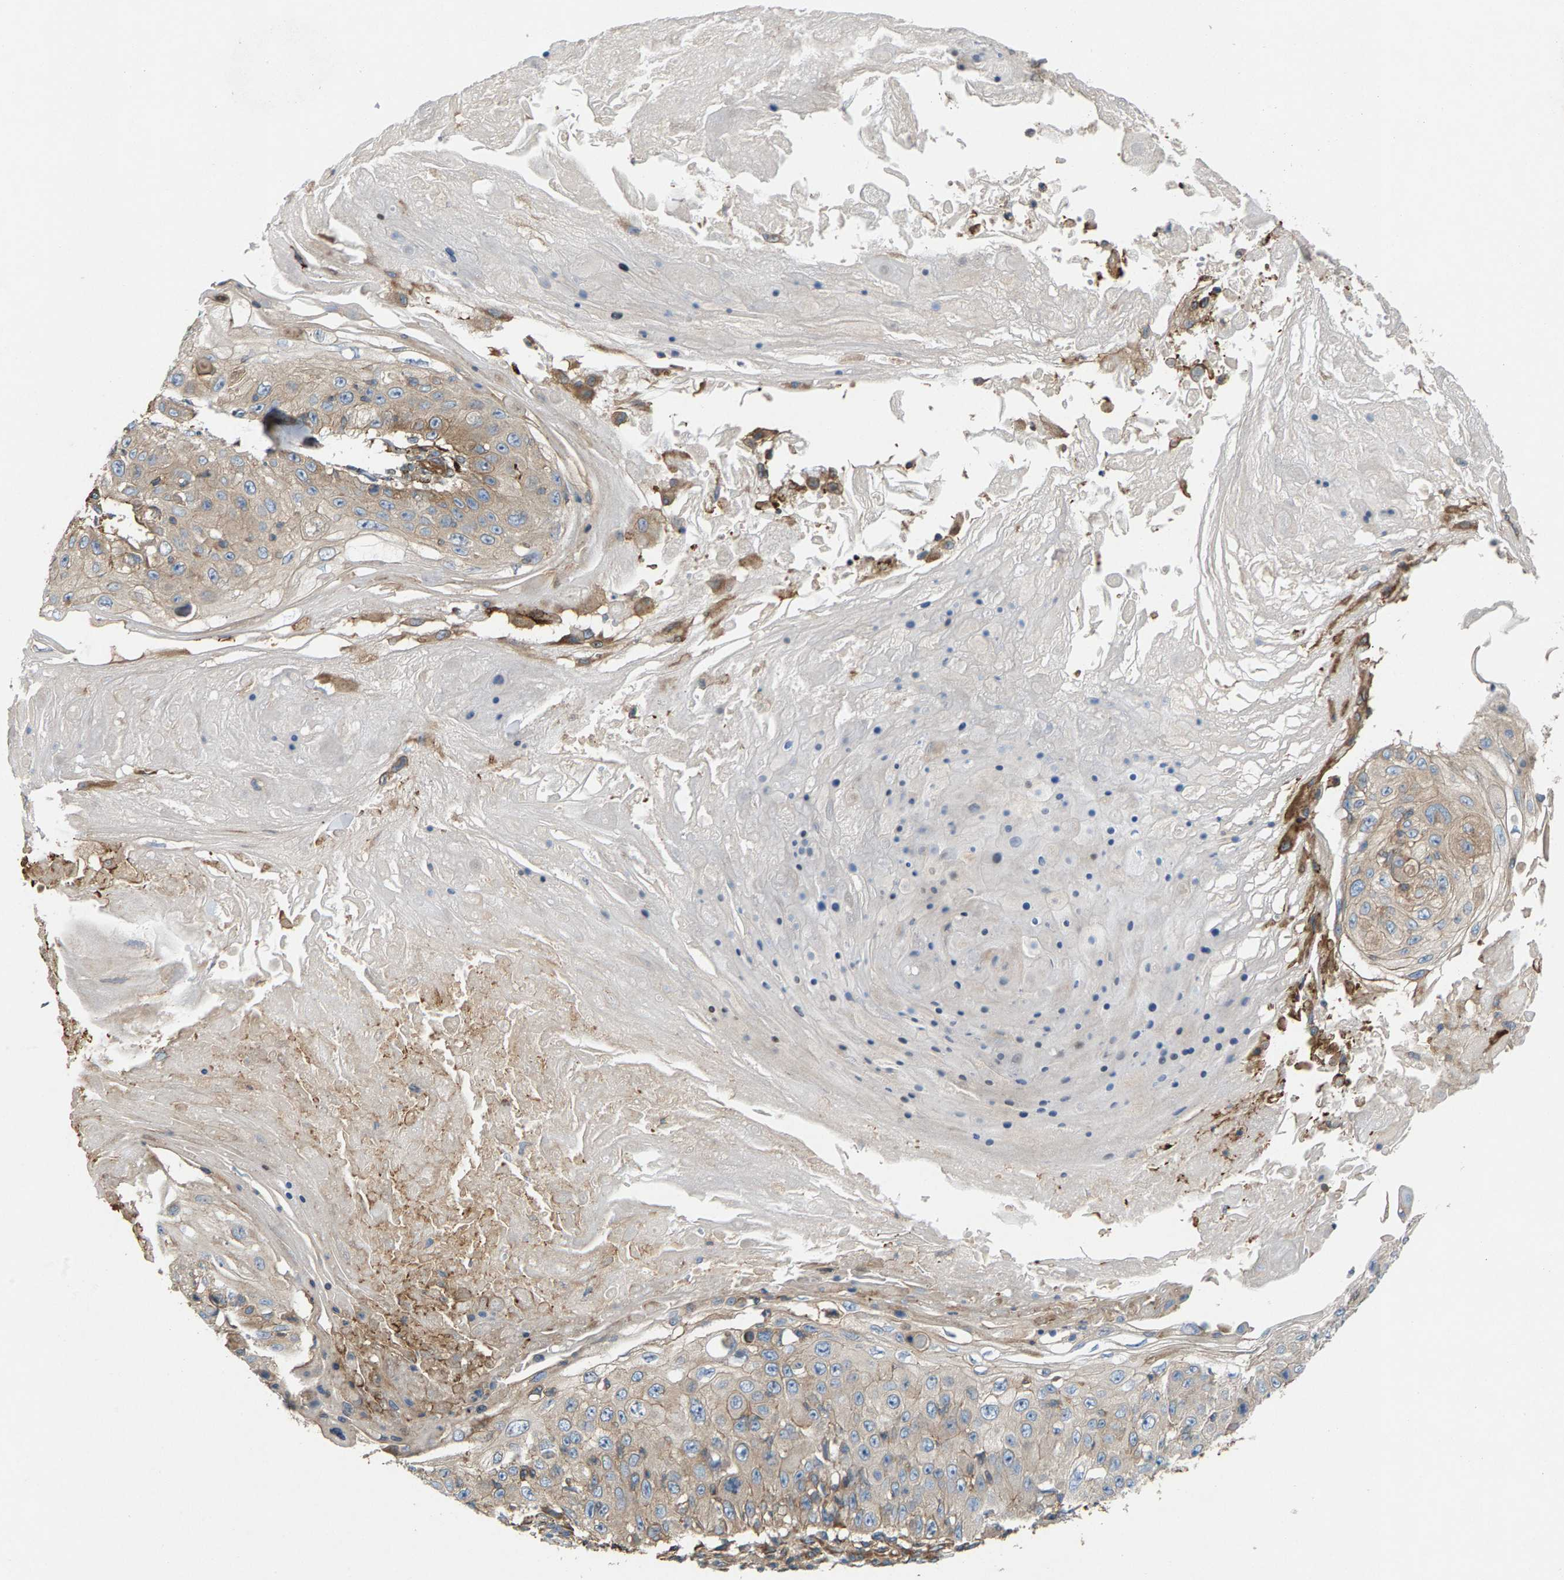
{"staining": {"intensity": "weak", "quantity": "25%-75%", "location": "cytoplasmic/membranous"}, "tissue": "skin cancer", "cell_type": "Tumor cells", "image_type": "cancer", "snomed": [{"axis": "morphology", "description": "Squamous cell carcinoma, NOS"}, {"axis": "topography", "description": "Skin"}], "caption": "The photomicrograph demonstrates staining of squamous cell carcinoma (skin), revealing weak cytoplasmic/membranous protein staining (brown color) within tumor cells.", "gene": "PDCL", "patient": {"sex": "male", "age": 86}}